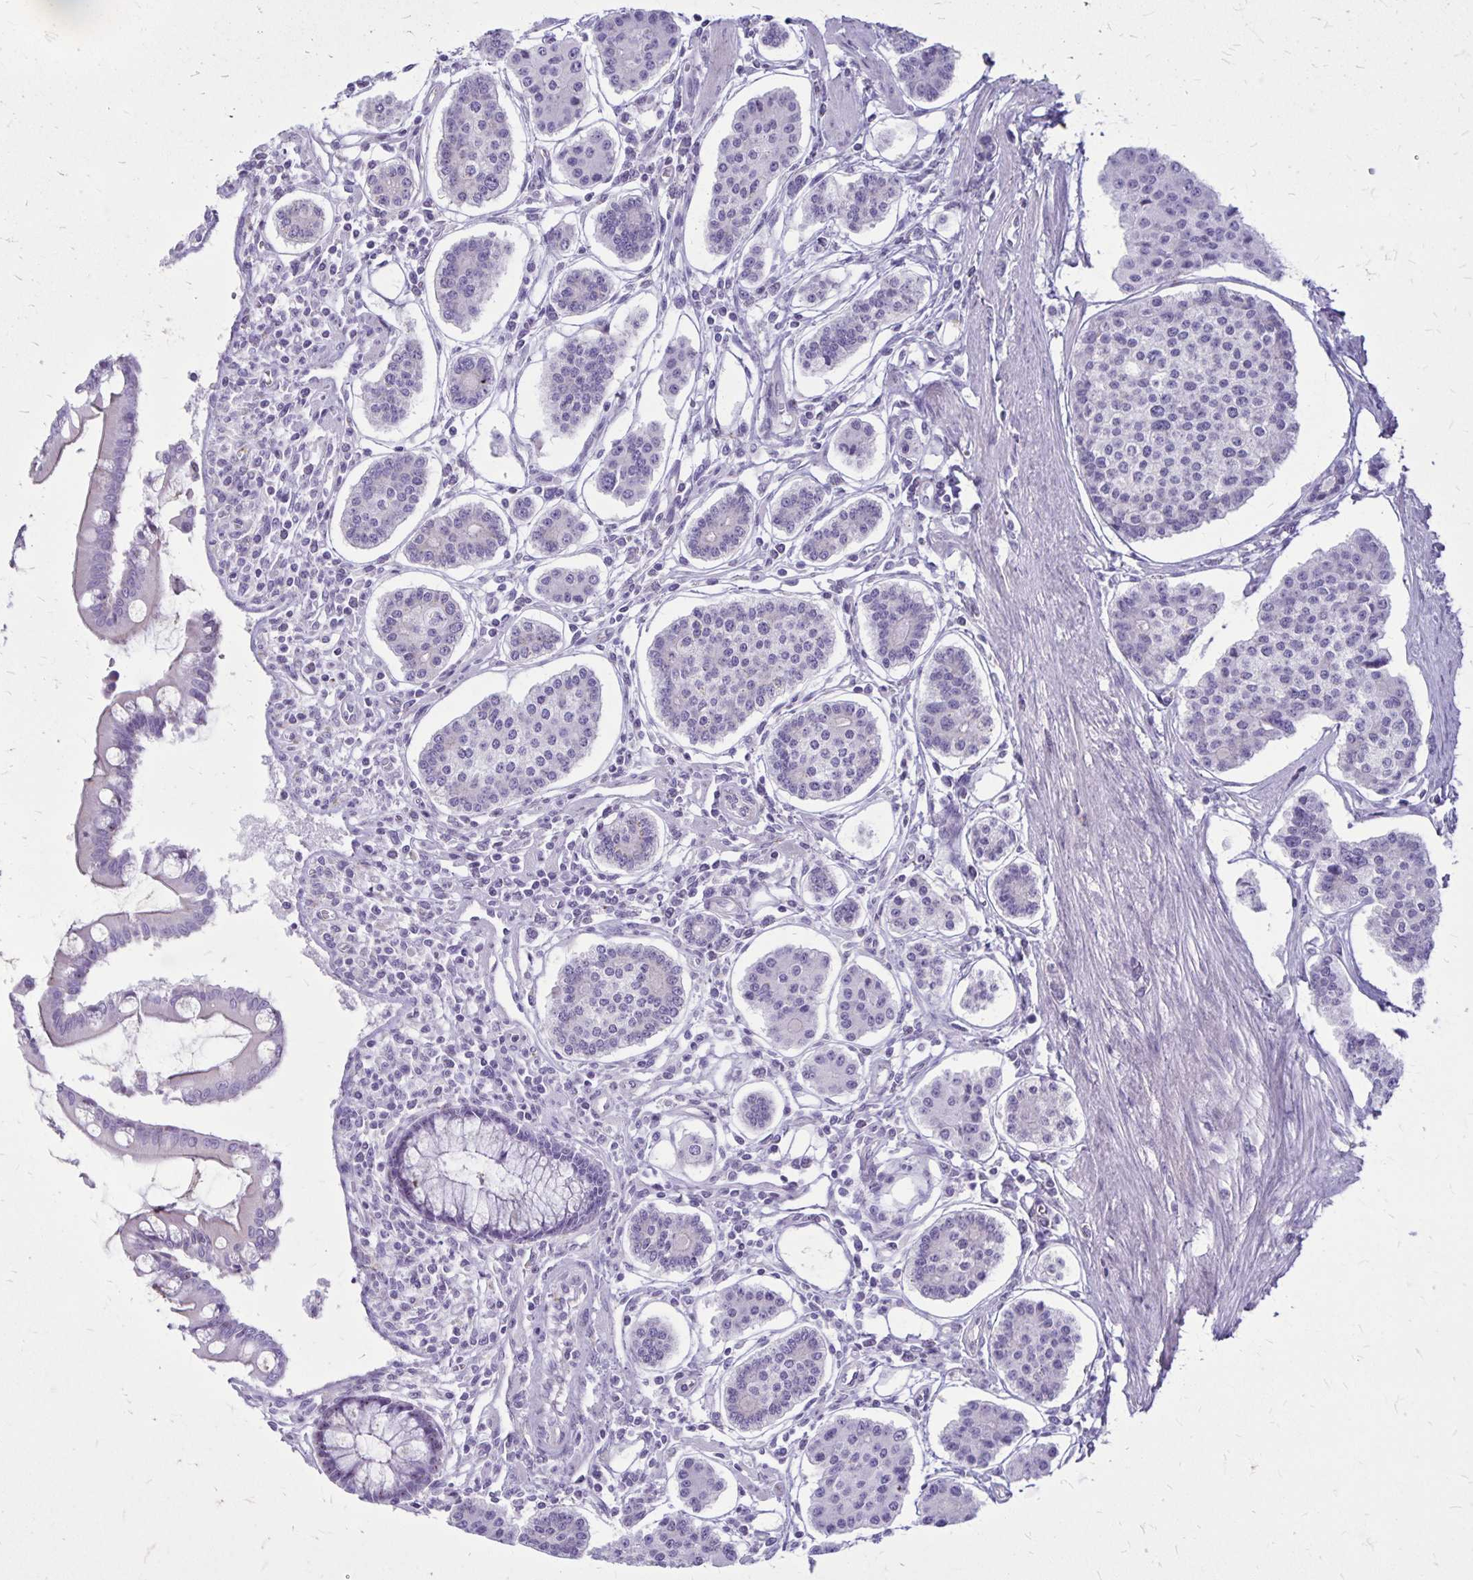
{"staining": {"intensity": "negative", "quantity": "none", "location": "none"}, "tissue": "carcinoid", "cell_type": "Tumor cells", "image_type": "cancer", "snomed": [{"axis": "morphology", "description": "Carcinoid, malignant, NOS"}, {"axis": "topography", "description": "Small intestine"}], "caption": "Micrograph shows no protein expression in tumor cells of carcinoid (malignant) tissue.", "gene": "GP9", "patient": {"sex": "female", "age": 65}}